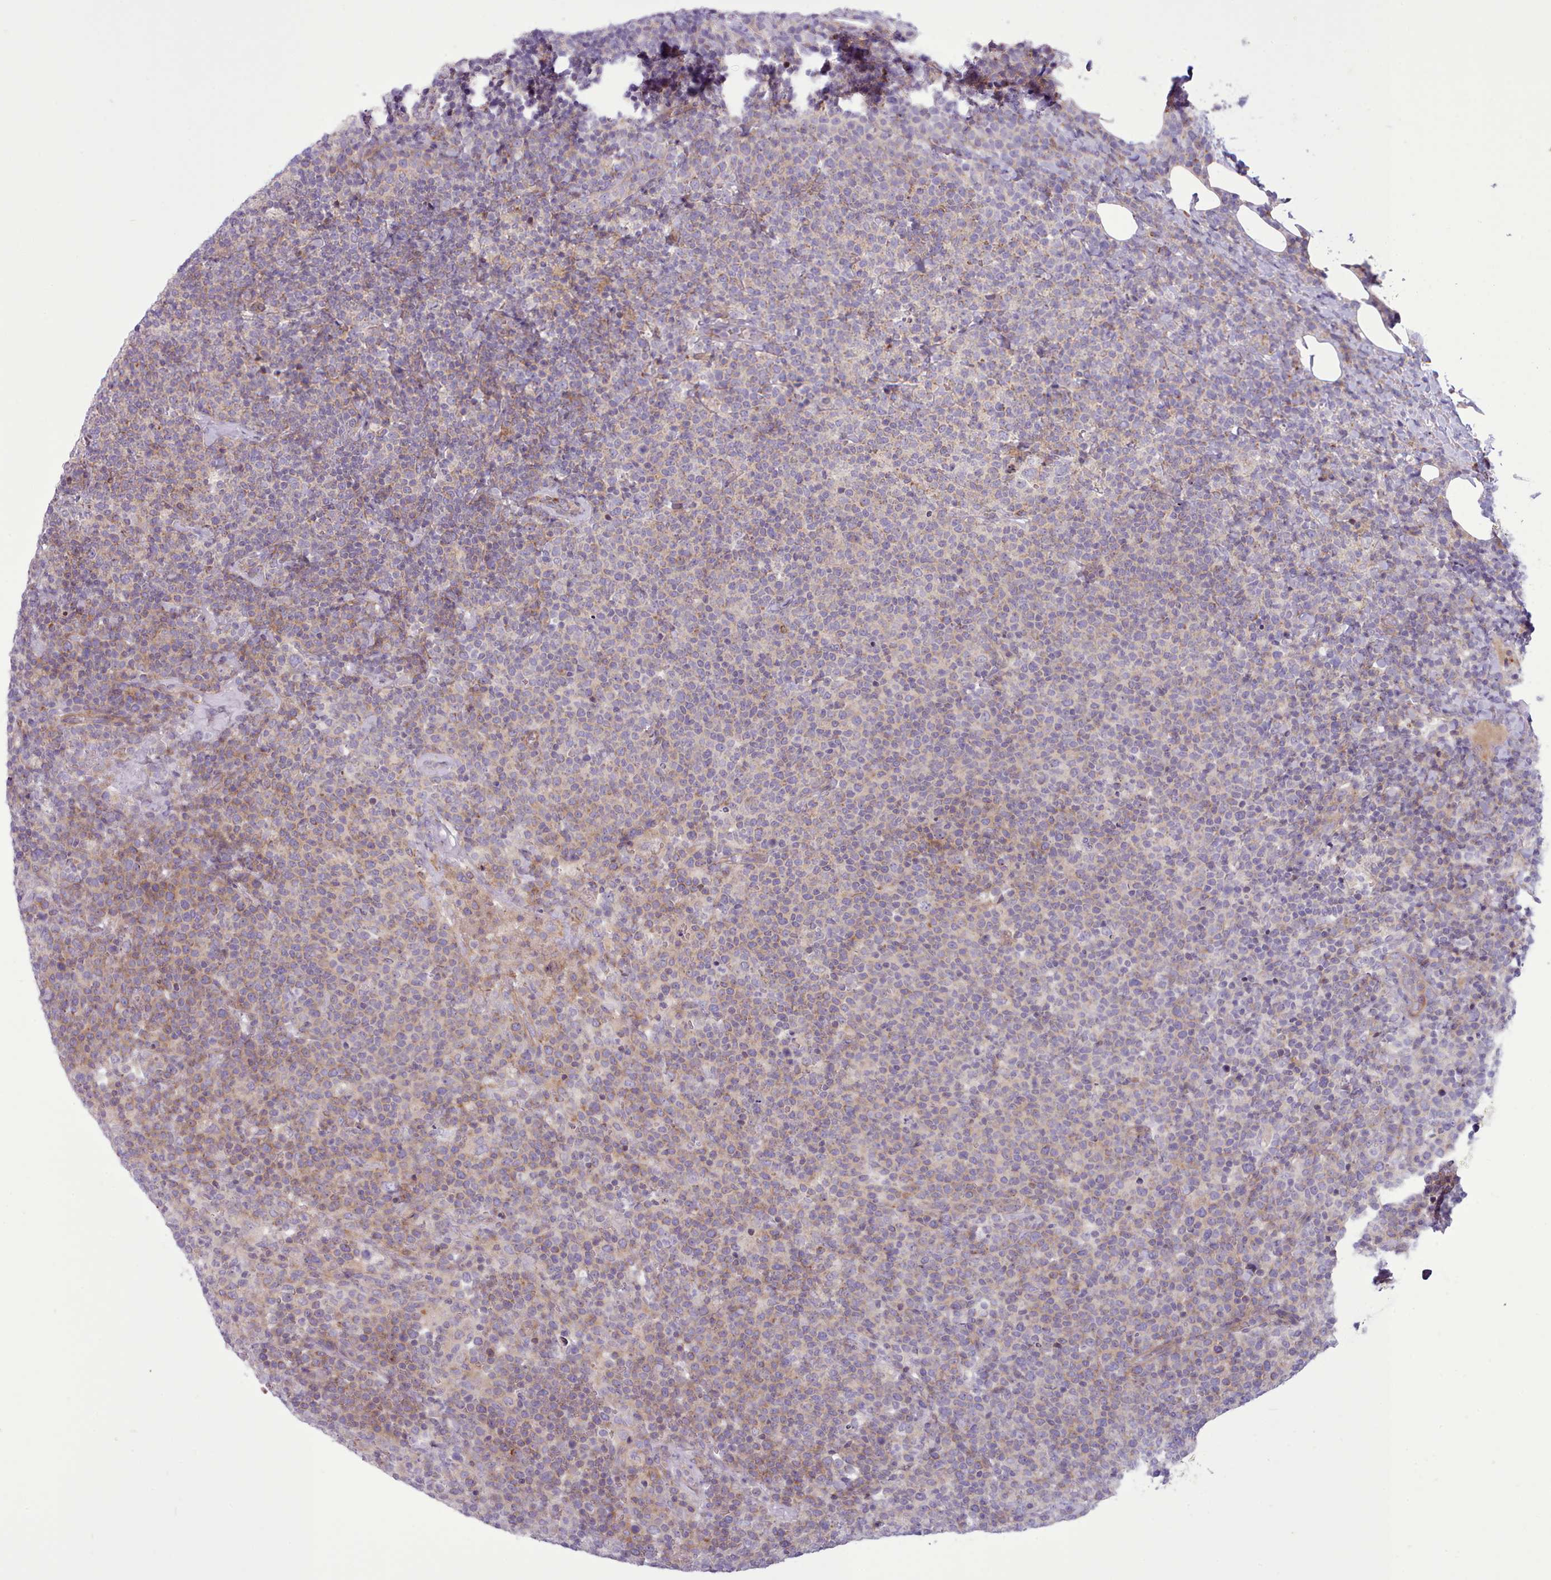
{"staining": {"intensity": "weak", "quantity": "<25%", "location": "cytoplasmic/membranous"}, "tissue": "lymphoma", "cell_type": "Tumor cells", "image_type": "cancer", "snomed": [{"axis": "morphology", "description": "Malignant lymphoma, non-Hodgkin's type, High grade"}, {"axis": "topography", "description": "Lymph node"}], "caption": "Immunohistochemical staining of lymphoma demonstrates no significant staining in tumor cells.", "gene": "TENT4B", "patient": {"sex": "male", "age": 61}}